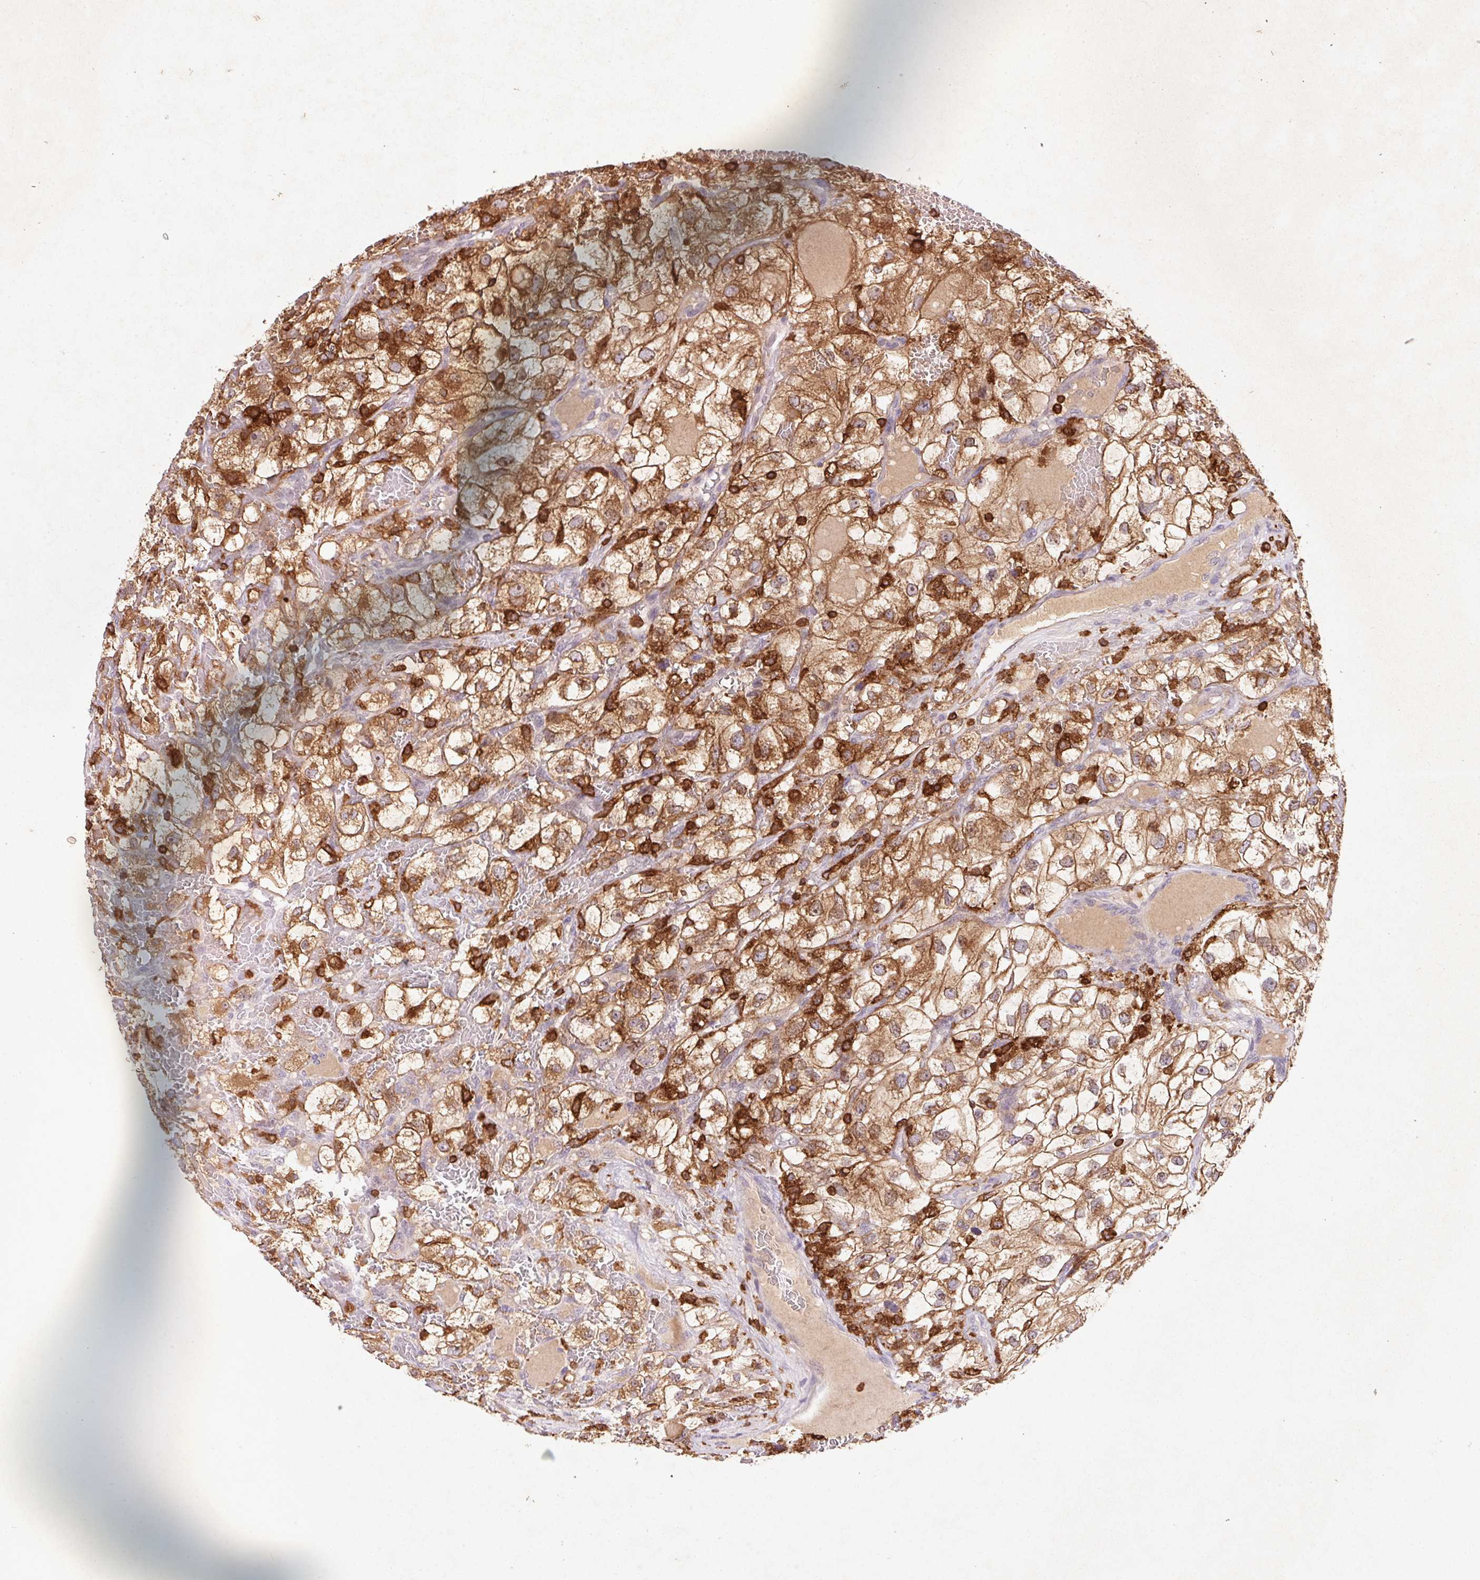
{"staining": {"intensity": "moderate", "quantity": ">75%", "location": "cytoplasmic/membranous"}, "tissue": "renal cancer", "cell_type": "Tumor cells", "image_type": "cancer", "snomed": [{"axis": "morphology", "description": "Adenocarcinoma, NOS"}, {"axis": "topography", "description": "Kidney"}], "caption": "Moderate cytoplasmic/membranous positivity for a protein is seen in approximately >75% of tumor cells of renal cancer (adenocarcinoma) using IHC.", "gene": "APBB1IP", "patient": {"sex": "male", "age": 59}}